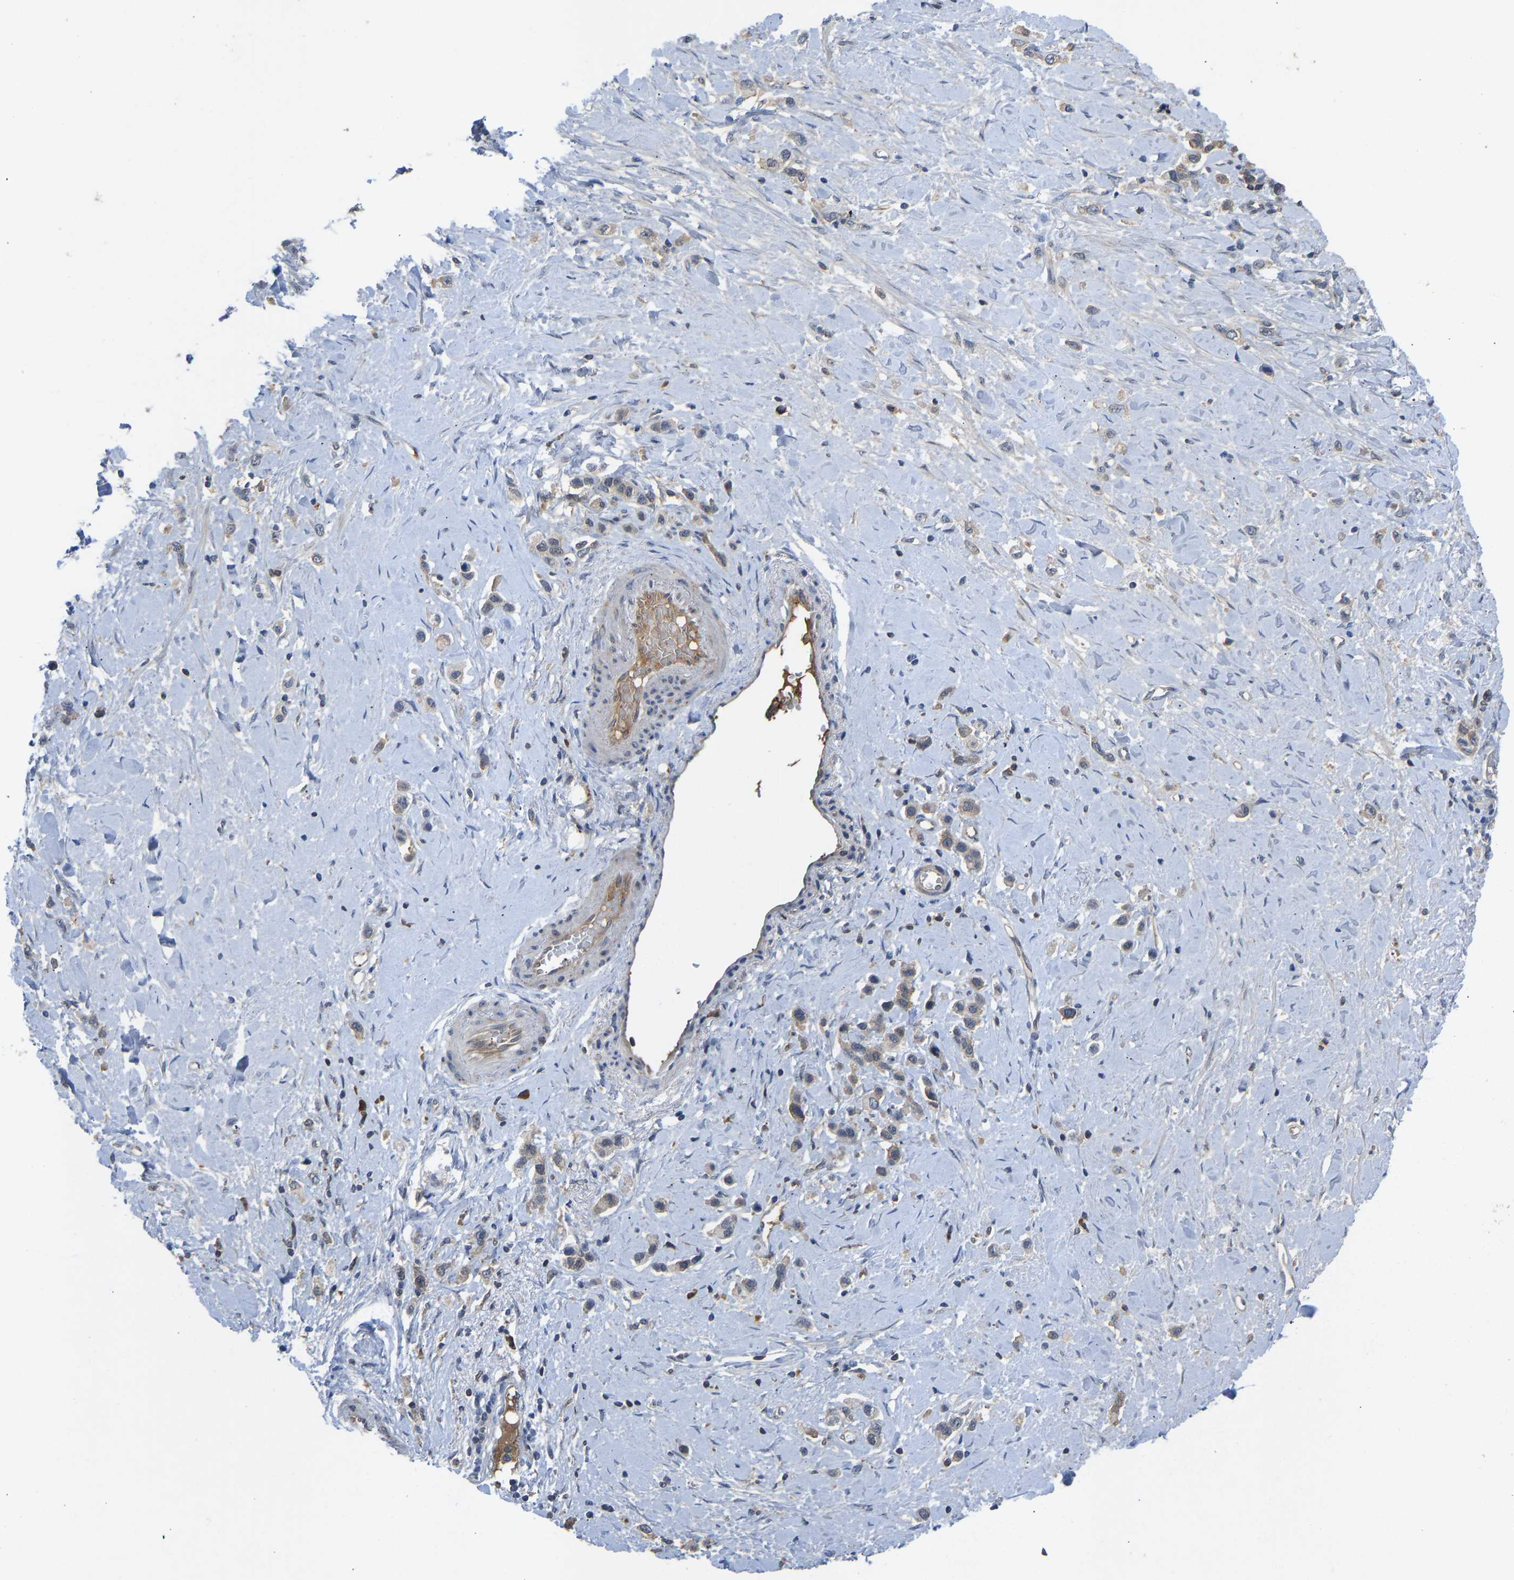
{"staining": {"intensity": "weak", "quantity": "<25%", "location": "cytoplasmic/membranous"}, "tissue": "stomach cancer", "cell_type": "Tumor cells", "image_type": "cancer", "snomed": [{"axis": "morphology", "description": "Adenocarcinoma, NOS"}, {"axis": "topography", "description": "Stomach"}], "caption": "DAB (3,3'-diaminobenzidine) immunohistochemical staining of human adenocarcinoma (stomach) displays no significant staining in tumor cells.", "gene": "ZNF251", "patient": {"sex": "female", "age": 65}}